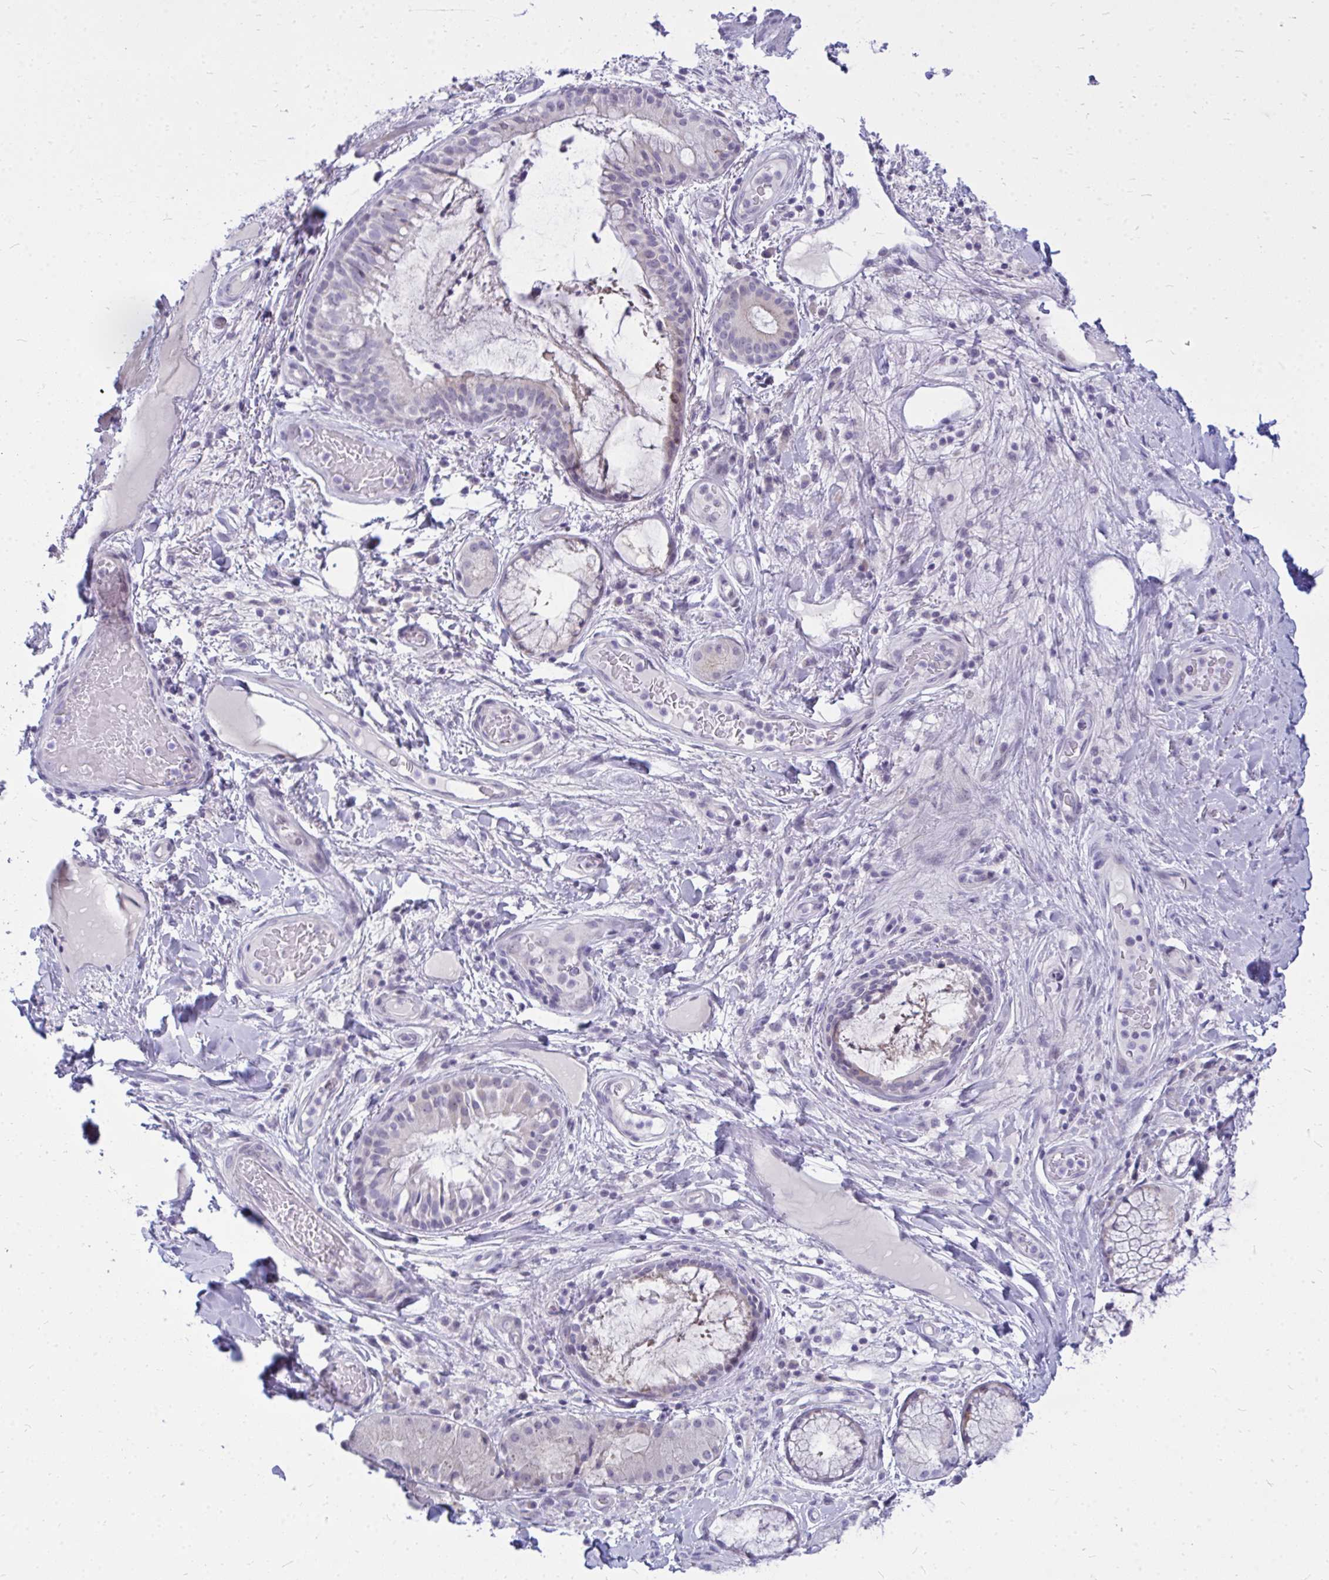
{"staining": {"intensity": "negative", "quantity": "none", "location": "none"}, "tissue": "adipose tissue", "cell_type": "Adipocytes", "image_type": "normal", "snomed": [{"axis": "morphology", "description": "Normal tissue, NOS"}, {"axis": "topography", "description": "Cartilage tissue"}, {"axis": "topography", "description": "Bronchus"}], "caption": "Immunohistochemistry (IHC) photomicrograph of benign adipose tissue: human adipose tissue stained with DAB shows no significant protein positivity in adipocytes. (DAB (3,3'-diaminobenzidine) immunohistochemistry with hematoxylin counter stain).", "gene": "ZSCAN25", "patient": {"sex": "male", "age": 64}}